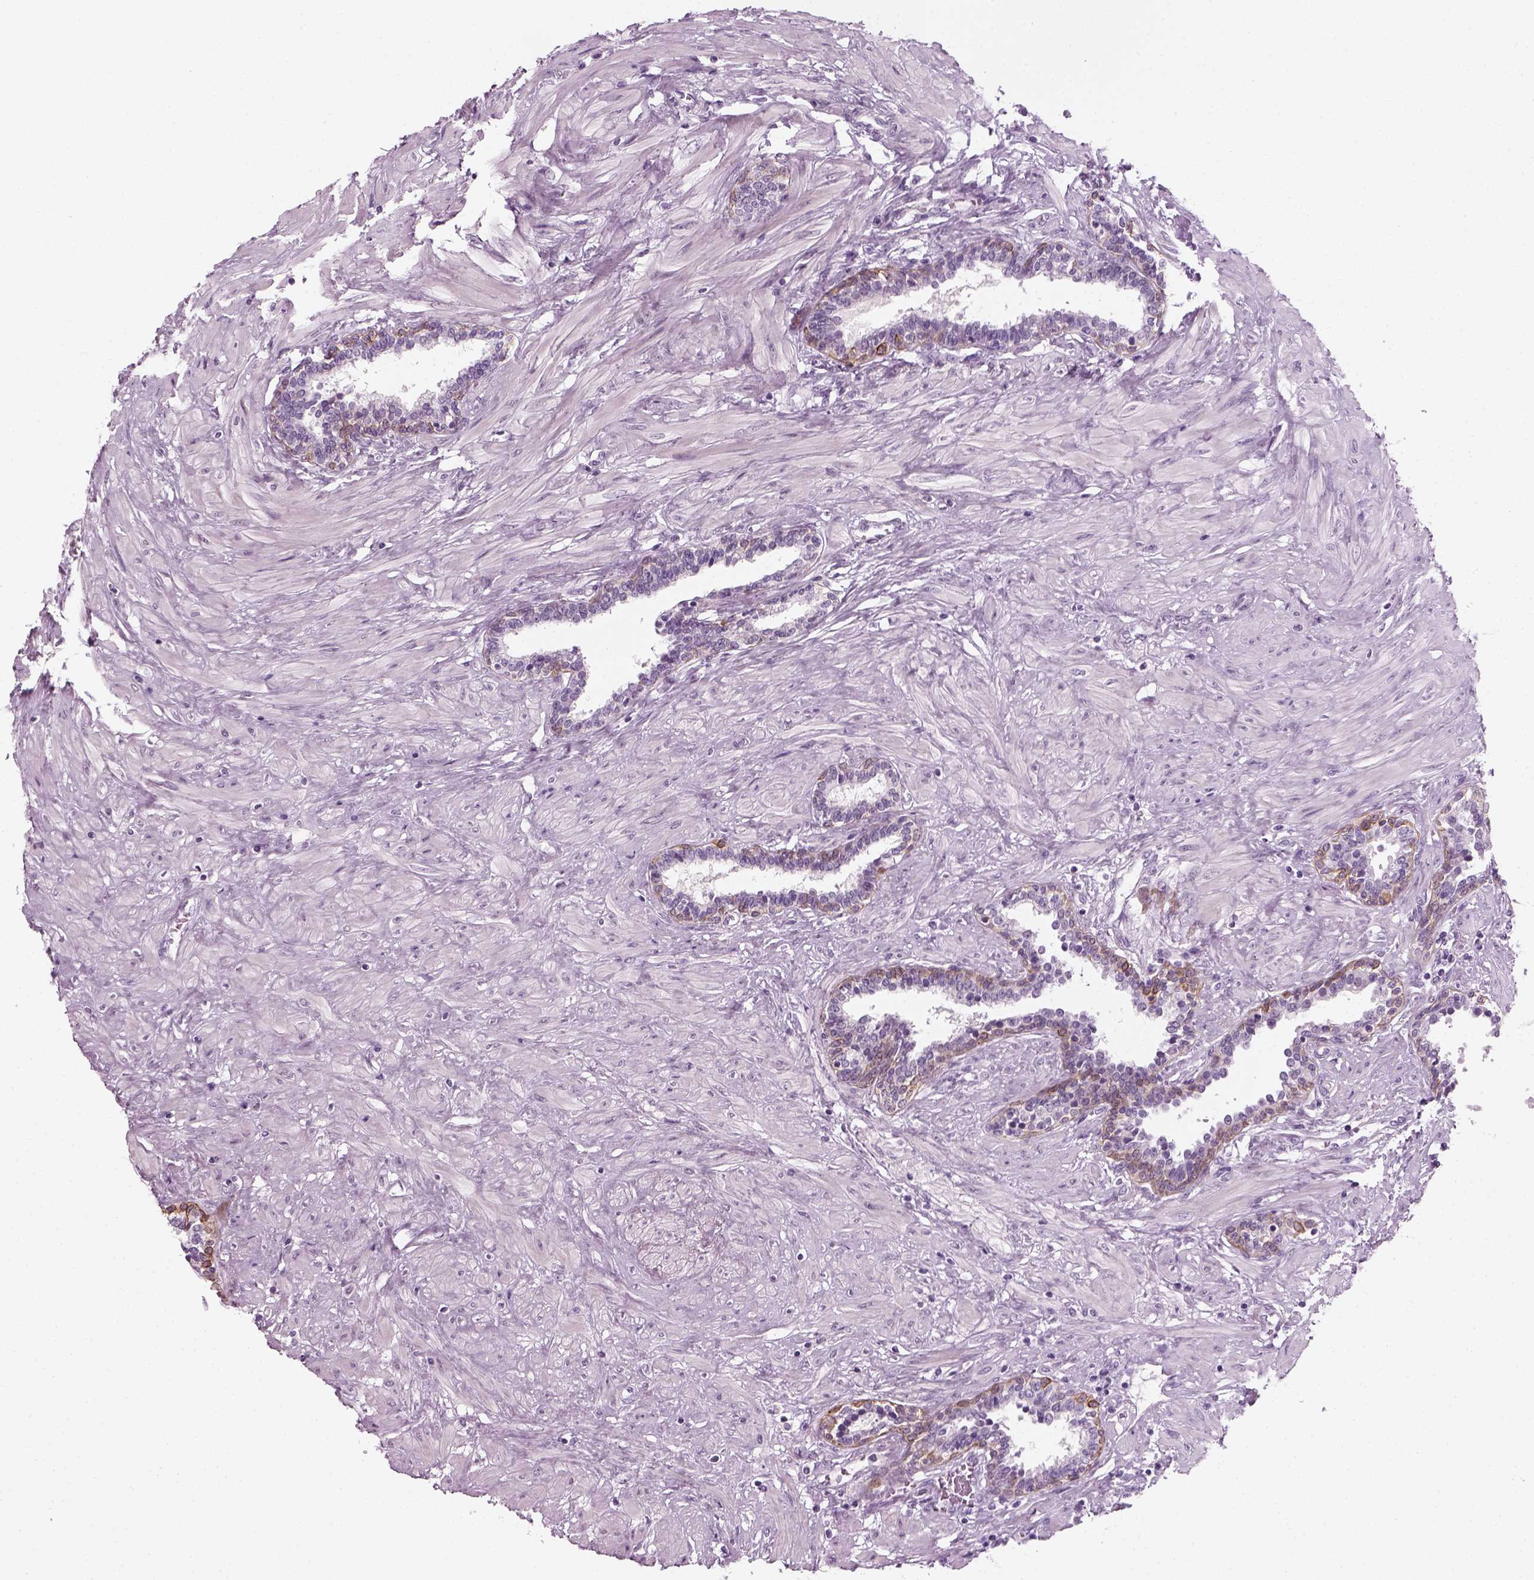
{"staining": {"intensity": "moderate", "quantity": "<25%", "location": "cytoplasmic/membranous"}, "tissue": "prostate", "cell_type": "Glandular cells", "image_type": "normal", "snomed": [{"axis": "morphology", "description": "Normal tissue, NOS"}, {"axis": "topography", "description": "Prostate"}], "caption": "A low amount of moderate cytoplasmic/membranous staining is present in approximately <25% of glandular cells in unremarkable prostate.", "gene": "KRT75", "patient": {"sex": "male", "age": 55}}